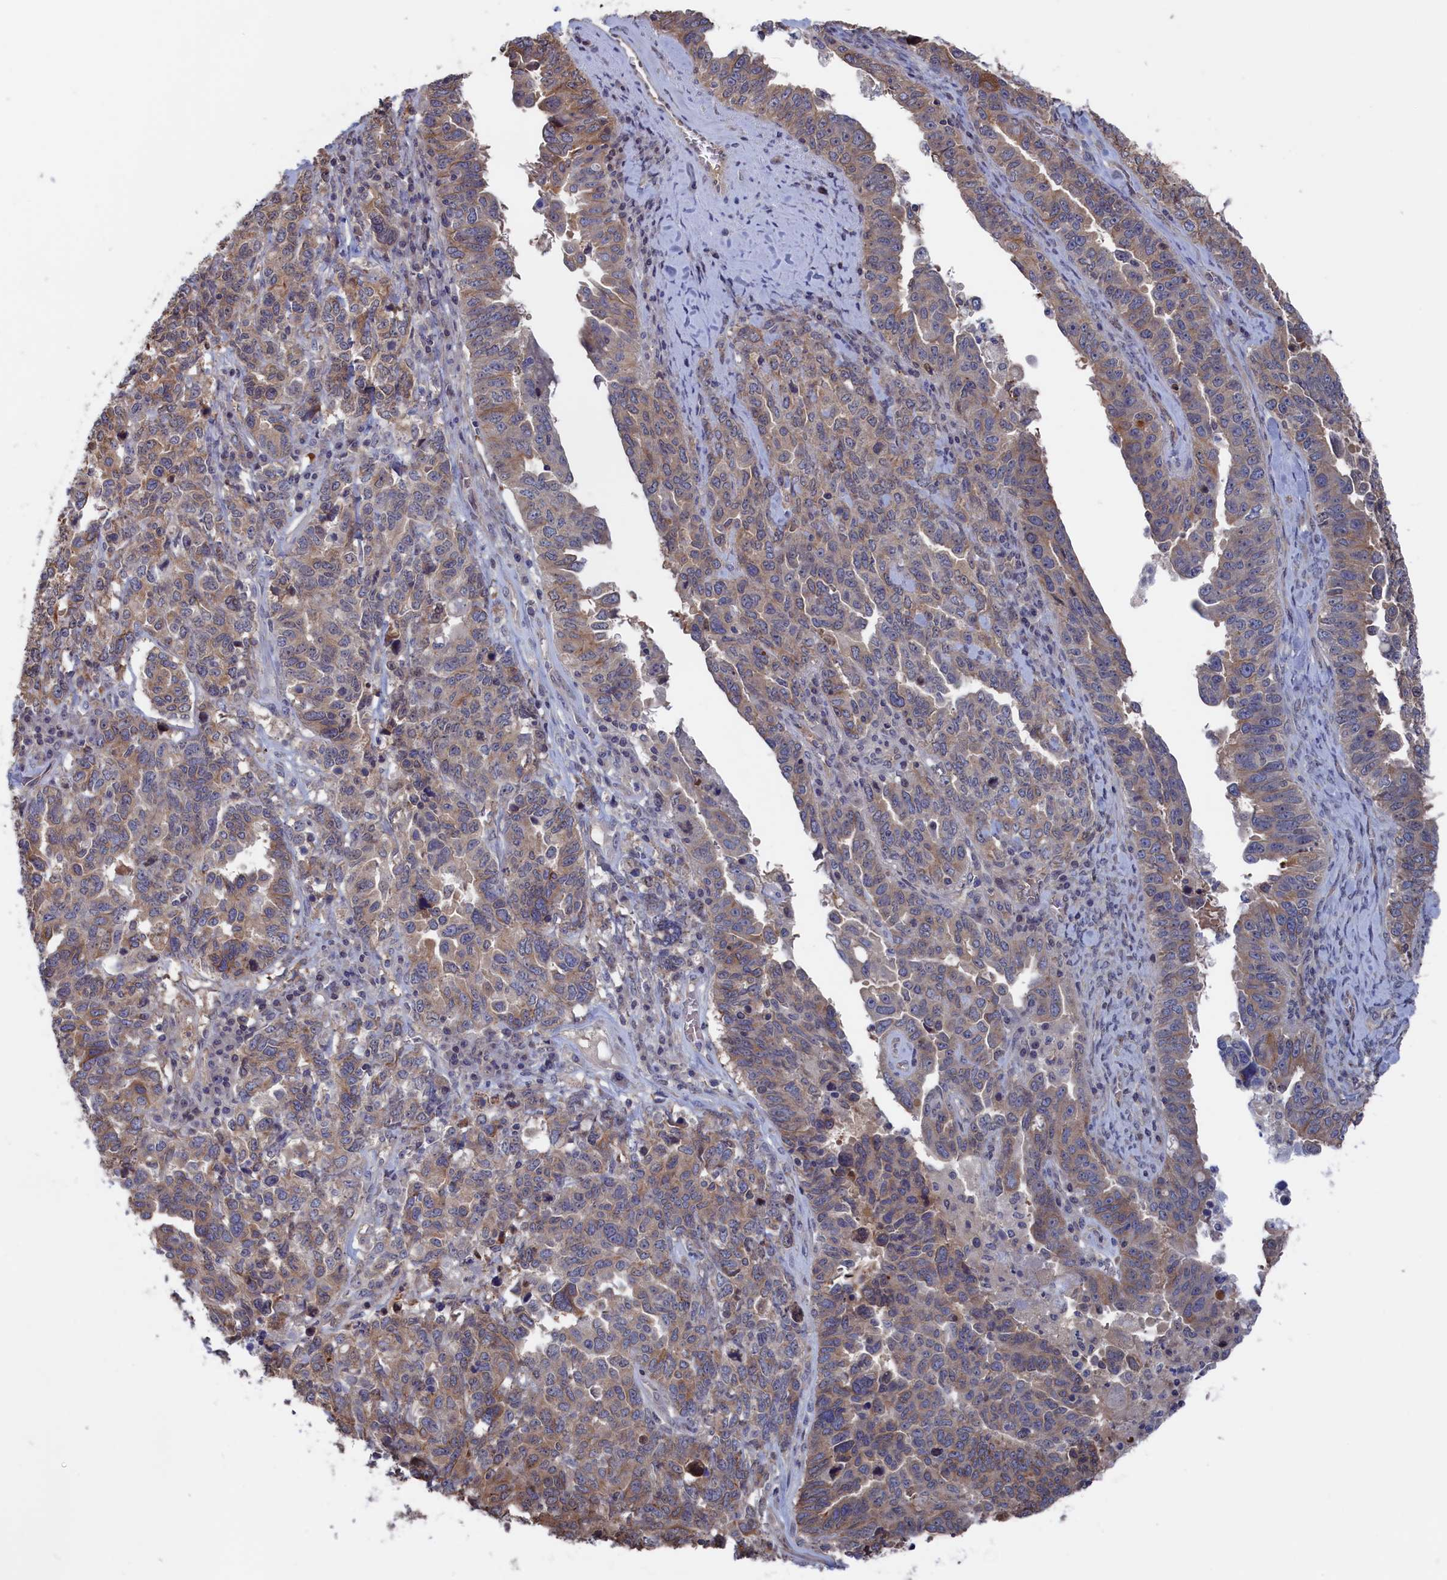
{"staining": {"intensity": "weak", "quantity": "25%-75%", "location": "cytoplasmic/membranous"}, "tissue": "ovarian cancer", "cell_type": "Tumor cells", "image_type": "cancer", "snomed": [{"axis": "morphology", "description": "Carcinoma, endometroid"}, {"axis": "topography", "description": "Ovary"}], "caption": "Immunohistochemistry micrograph of neoplastic tissue: human ovarian endometroid carcinoma stained using IHC displays low levels of weak protein expression localized specifically in the cytoplasmic/membranous of tumor cells, appearing as a cytoplasmic/membranous brown color.", "gene": "NUTF2", "patient": {"sex": "female", "age": 62}}